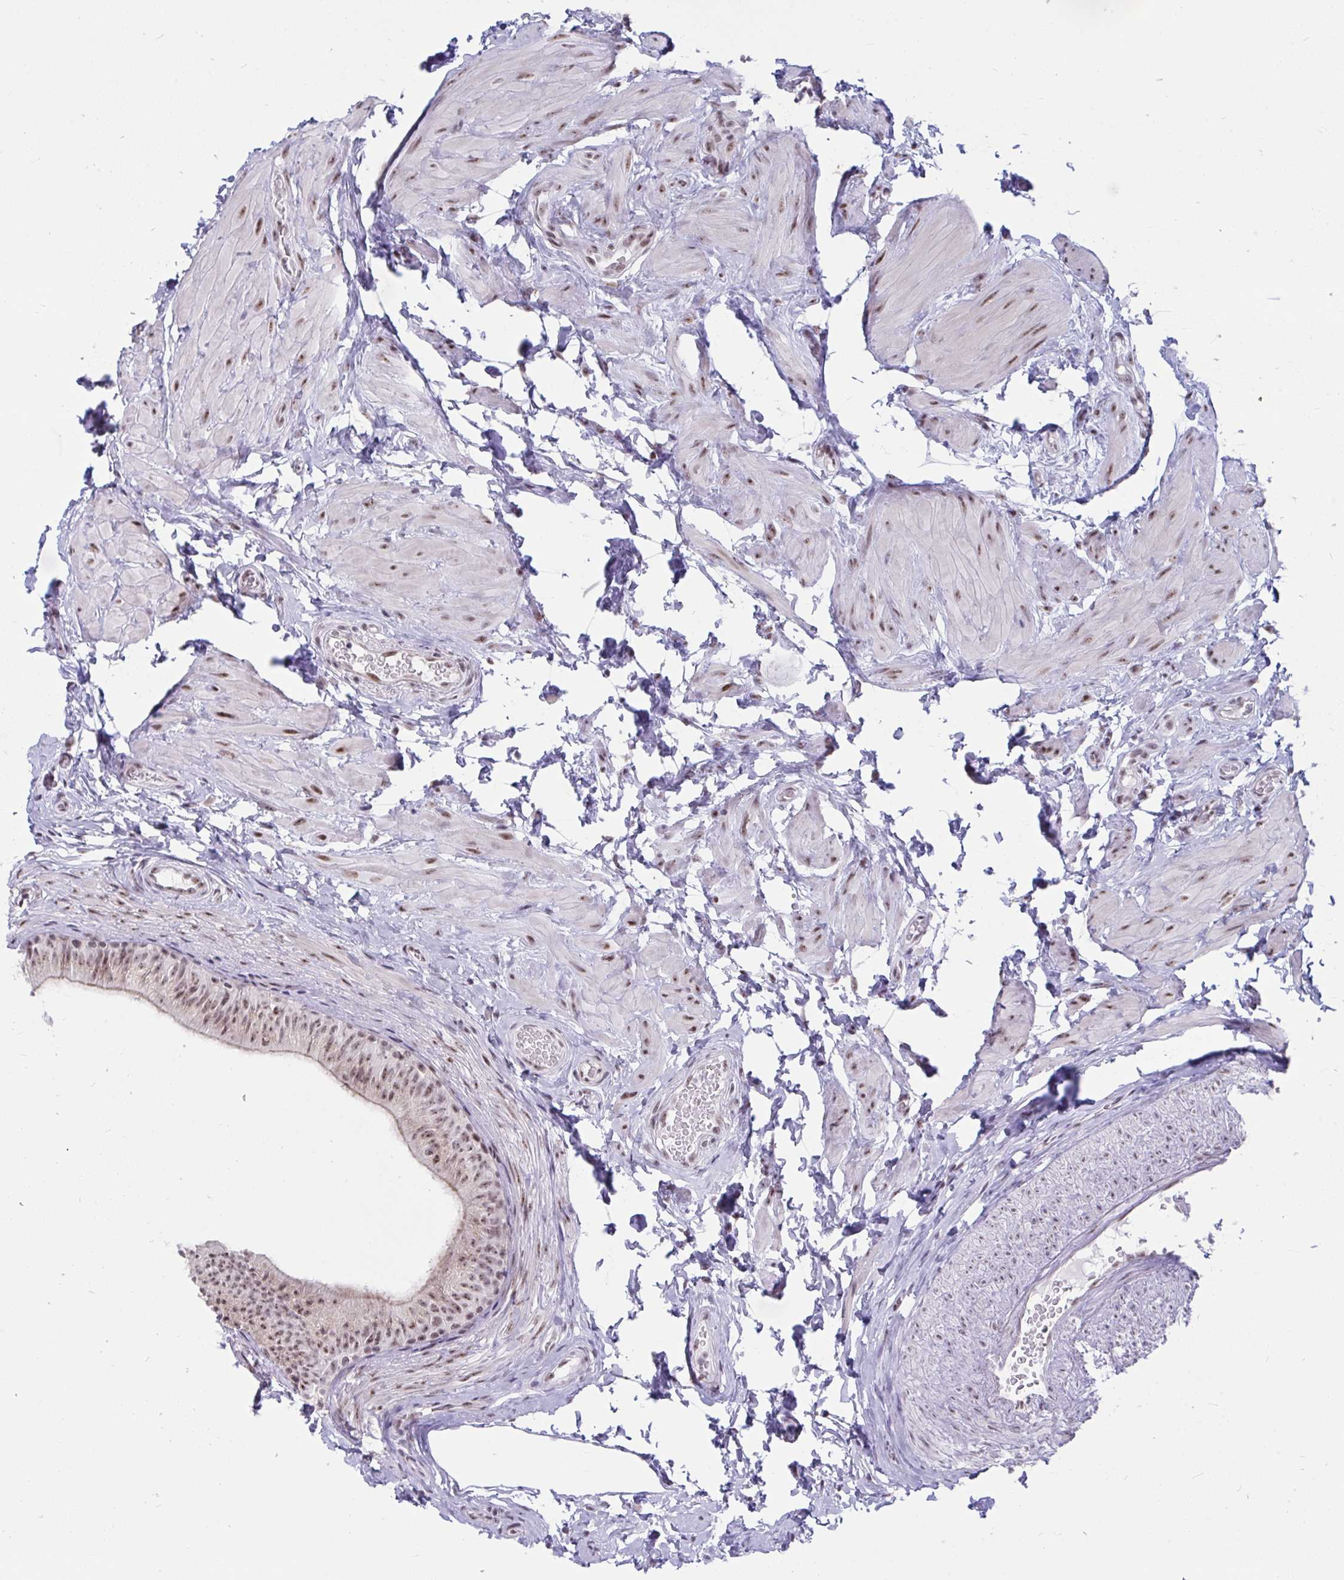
{"staining": {"intensity": "moderate", "quantity": ">75%", "location": "cytoplasmic/membranous,nuclear"}, "tissue": "epididymis", "cell_type": "Glandular cells", "image_type": "normal", "snomed": [{"axis": "morphology", "description": "Normal tissue, NOS"}, {"axis": "topography", "description": "Epididymis, spermatic cord, NOS"}, {"axis": "topography", "description": "Epididymis"}, {"axis": "topography", "description": "Peripheral nerve tissue"}], "caption": "A micrograph of human epididymis stained for a protein exhibits moderate cytoplasmic/membranous,nuclear brown staining in glandular cells. (IHC, brightfield microscopy, high magnification).", "gene": "PRR14", "patient": {"sex": "male", "age": 29}}